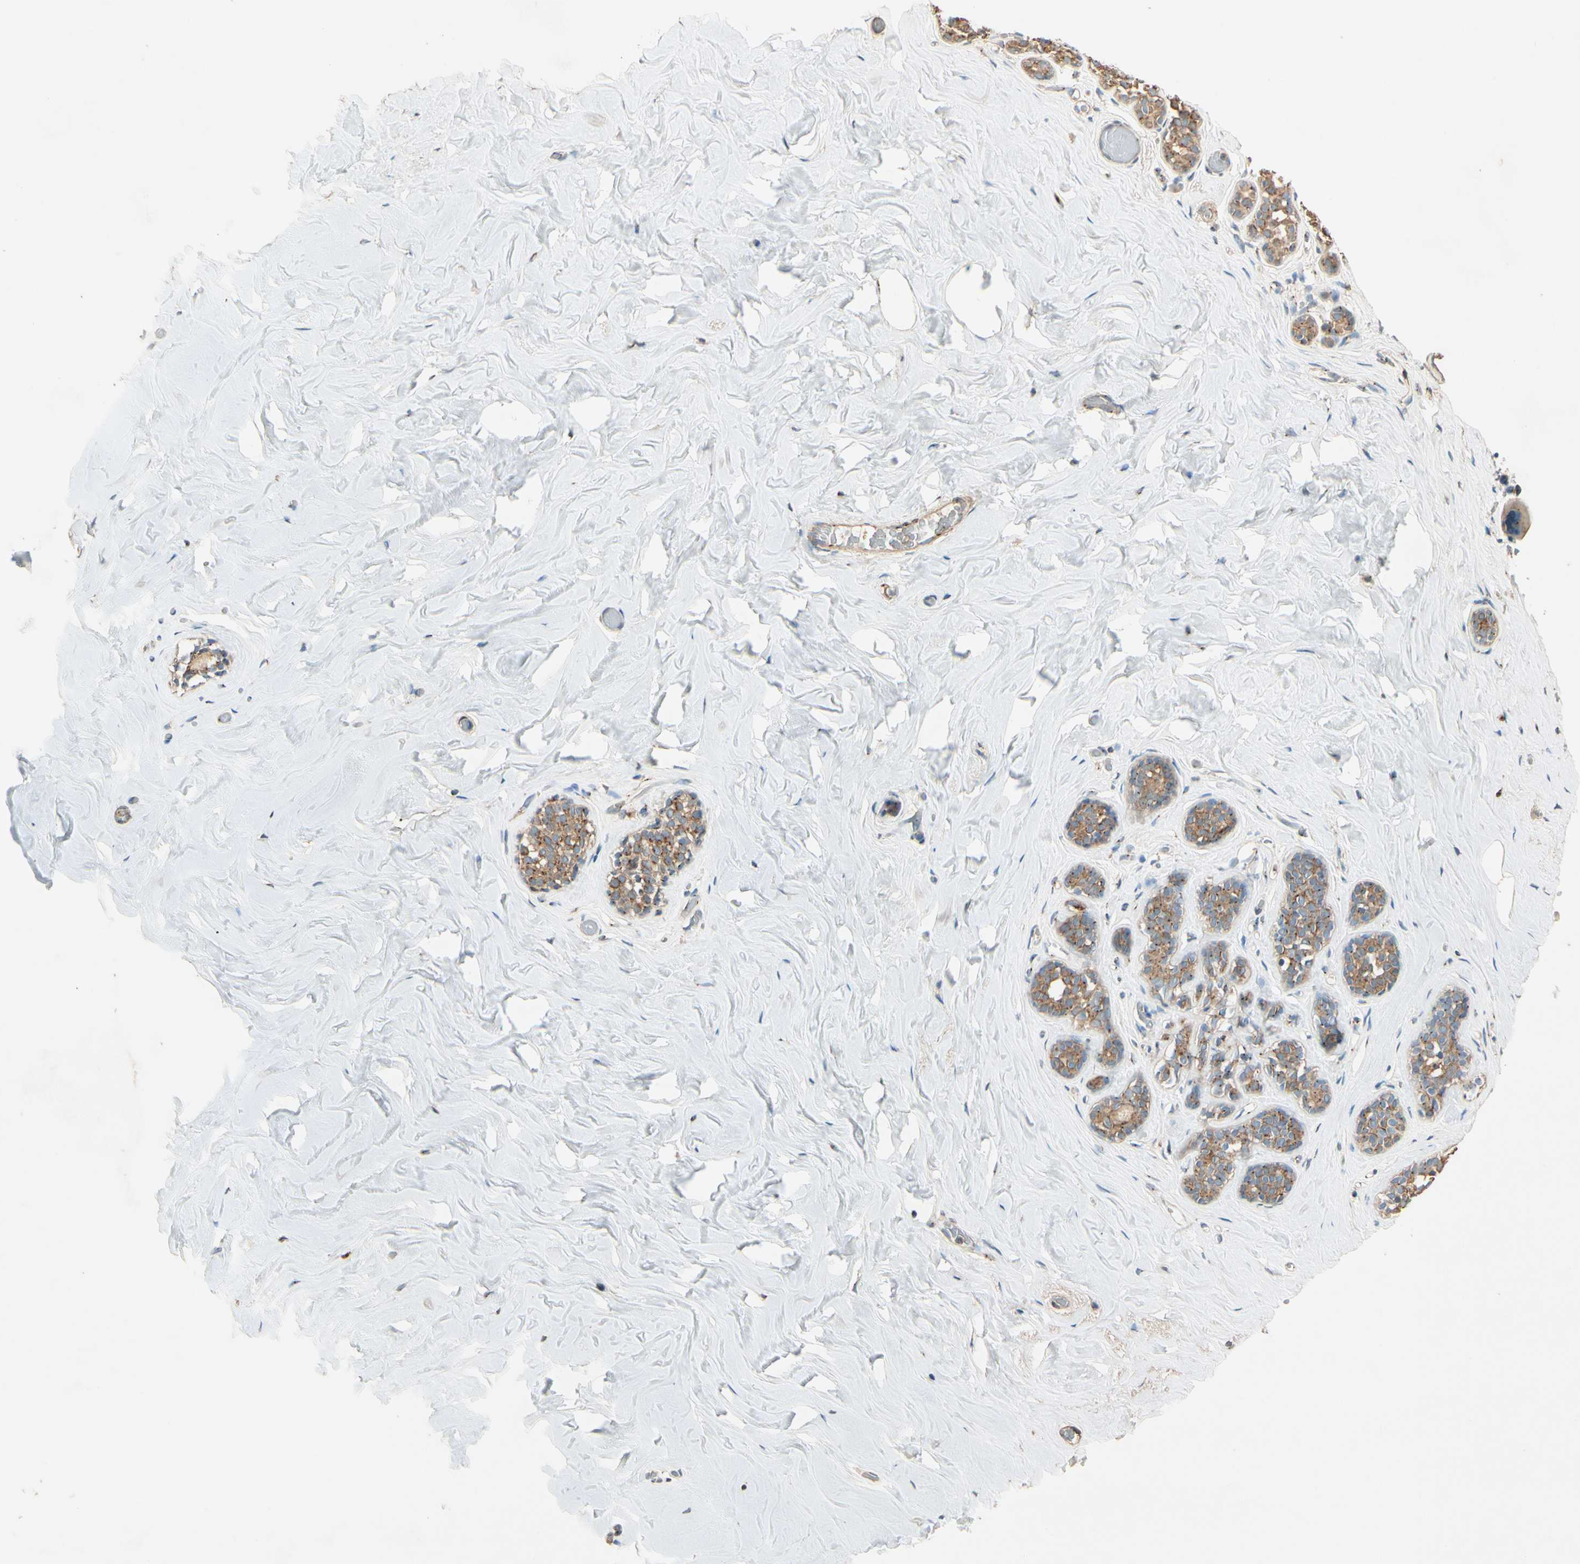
{"staining": {"intensity": "negative", "quantity": "none", "location": "none"}, "tissue": "breast", "cell_type": "Adipocytes", "image_type": "normal", "snomed": [{"axis": "morphology", "description": "Normal tissue, NOS"}, {"axis": "topography", "description": "Breast"}], "caption": "Immunohistochemistry (IHC) micrograph of benign breast: human breast stained with DAB (3,3'-diaminobenzidine) shows no significant protein staining in adipocytes.", "gene": "AKAP9", "patient": {"sex": "female", "age": 75}}